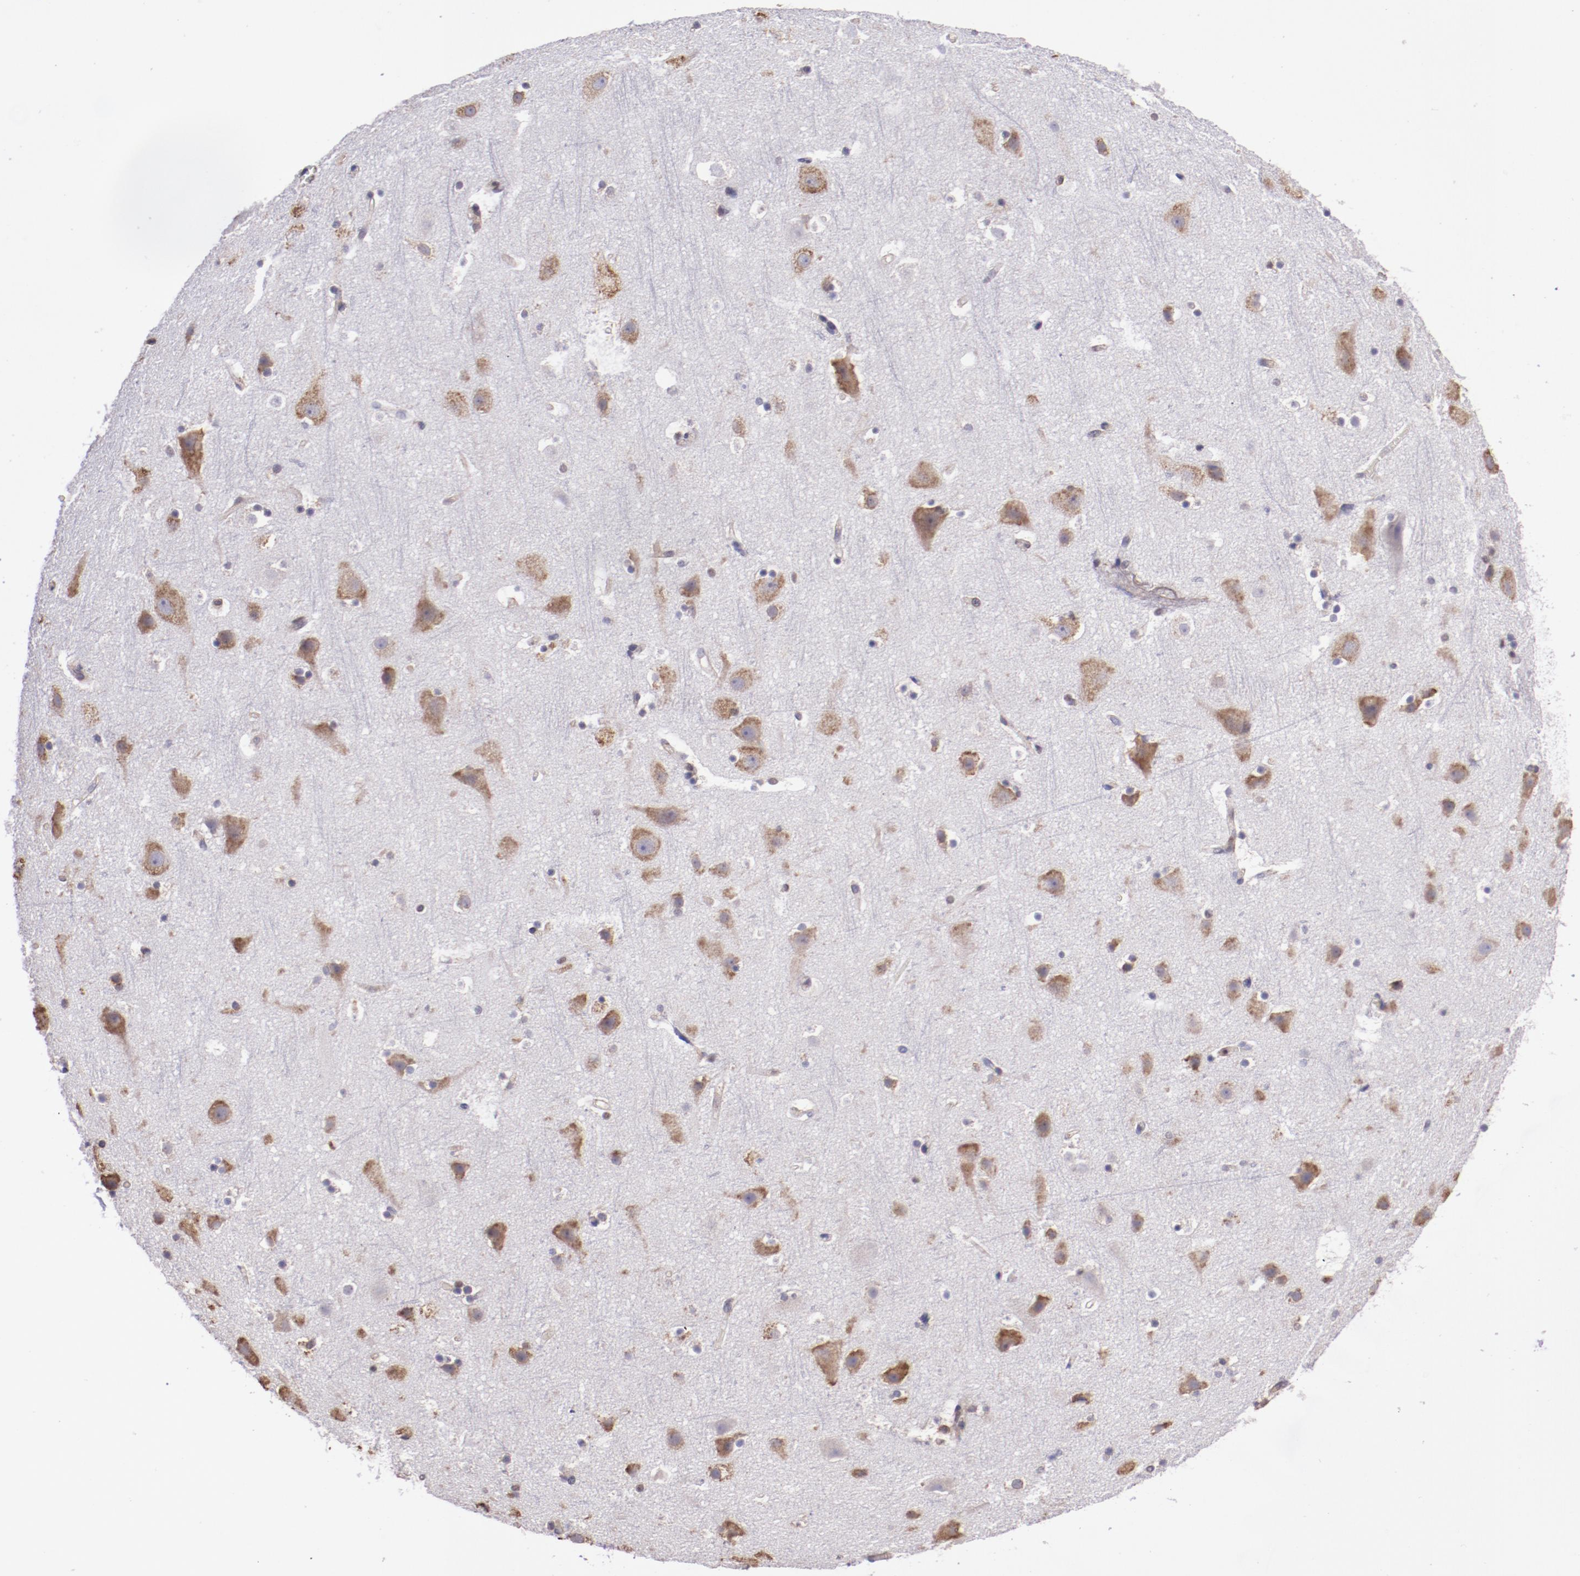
{"staining": {"intensity": "negative", "quantity": "none", "location": "none"}, "tissue": "cerebral cortex", "cell_type": "Endothelial cells", "image_type": "normal", "snomed": [{"axis": "morphology", "description": "Normal tissue, NOS"}, {"axis": "topography", "description": "Cerebral cortex"}], "caption": "This is an immunohistochemistry photomicrograph of unremarkable human cerebral cortex. There is no staining in endothelial cells.", "gene": "ELF1", "patient": {"sex": "male", "age": 45}}